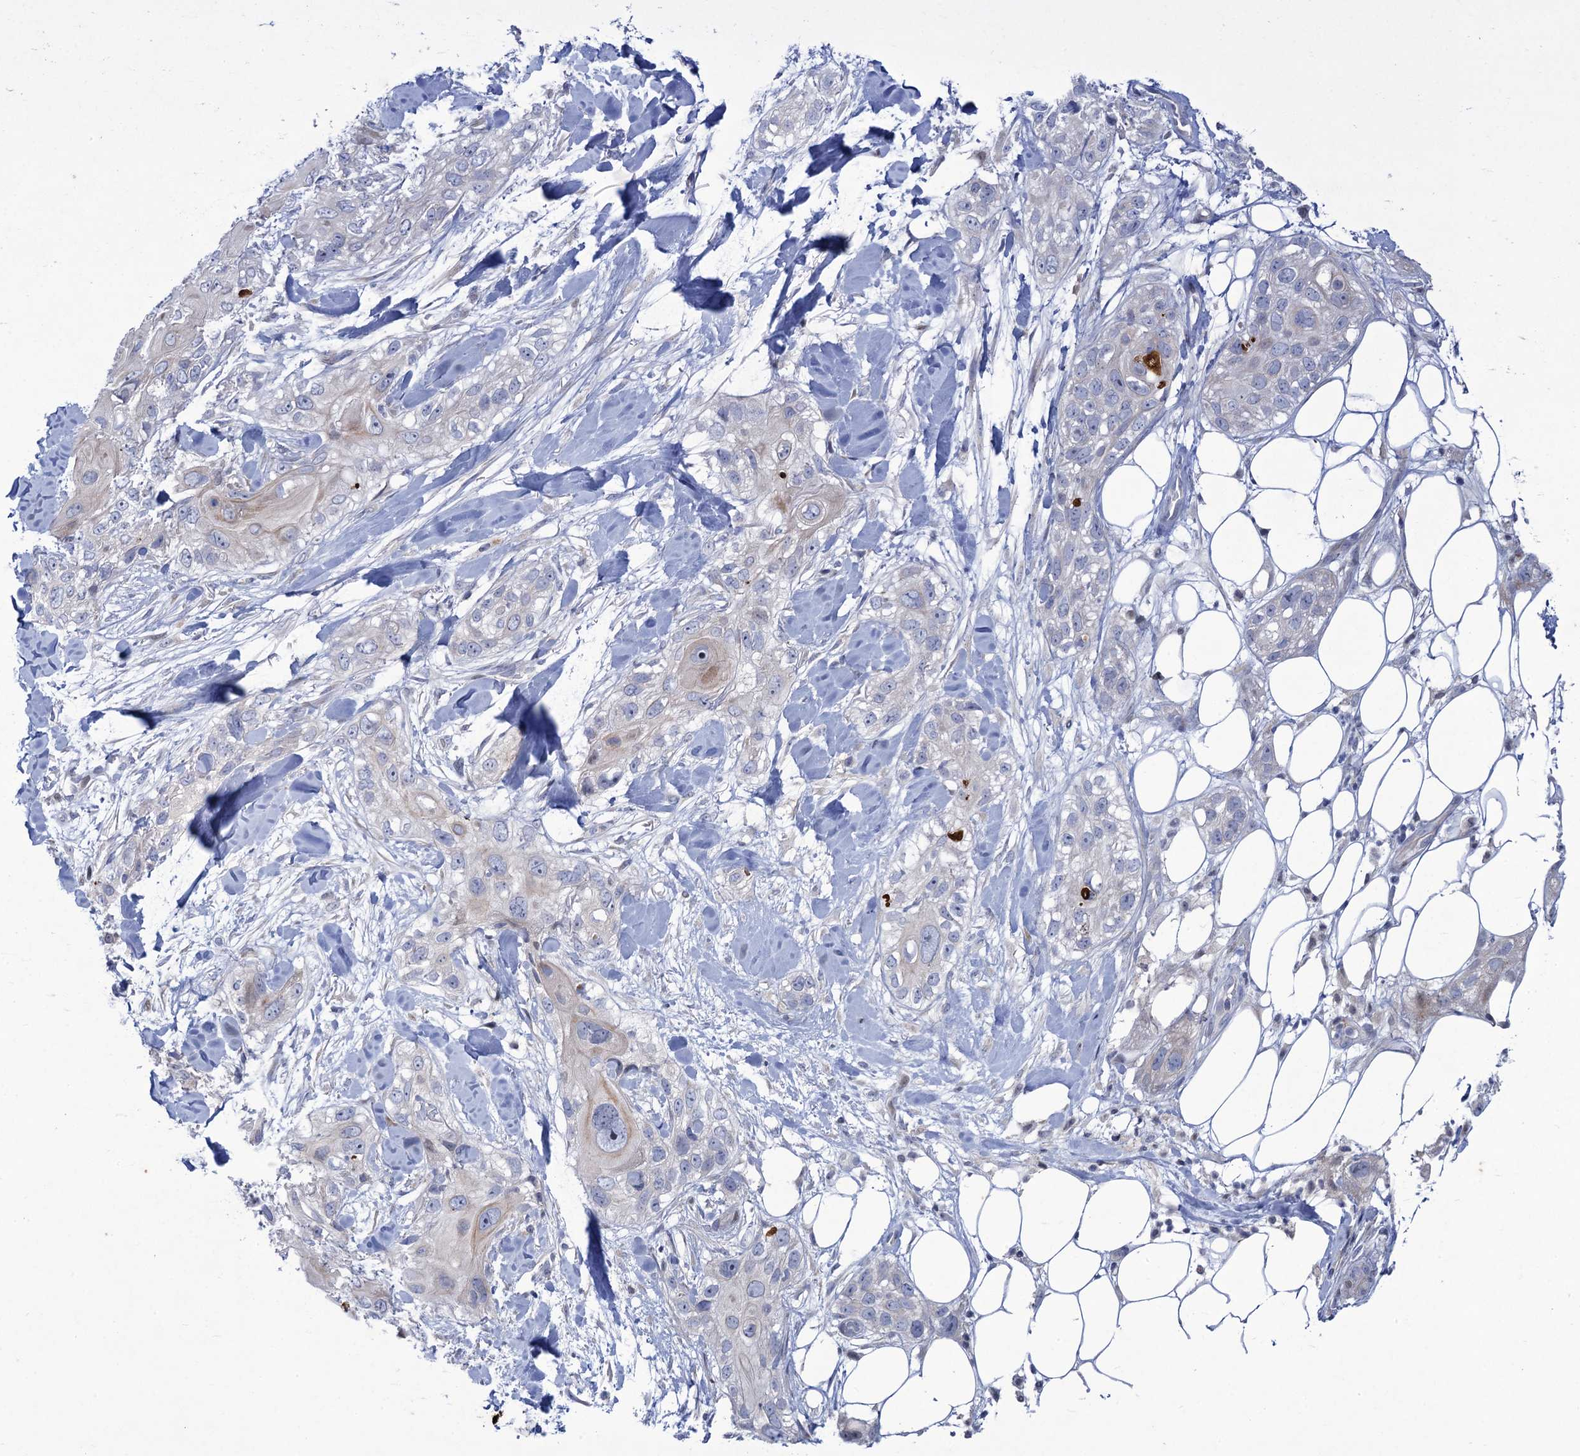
{"staining": {"intensity": "strong", "quantity": "<25%", "location": "cytoplasmic/membranous"}, "tissue": "skin cancer", "cell_type": "Tumor cells", "image_type": "cancer", "snomed": [{"axis": "morphology", "description": "Normal tissue, NOS"}, {"axis": "morphology", "description": "Squamous cell carcinoma, NOS"}, {"axis": "topography", "description": "Skin"}], "caption": "An IHC micrograph of tumor tissue is shown. Protein staining in brown labels strong cytoplasmic/membranous positivity in skin cancer (squamous cell carcinoma) within tumor cells.", "gene": "QPCTL", "patient": {"sex": "male", "age": 72}}